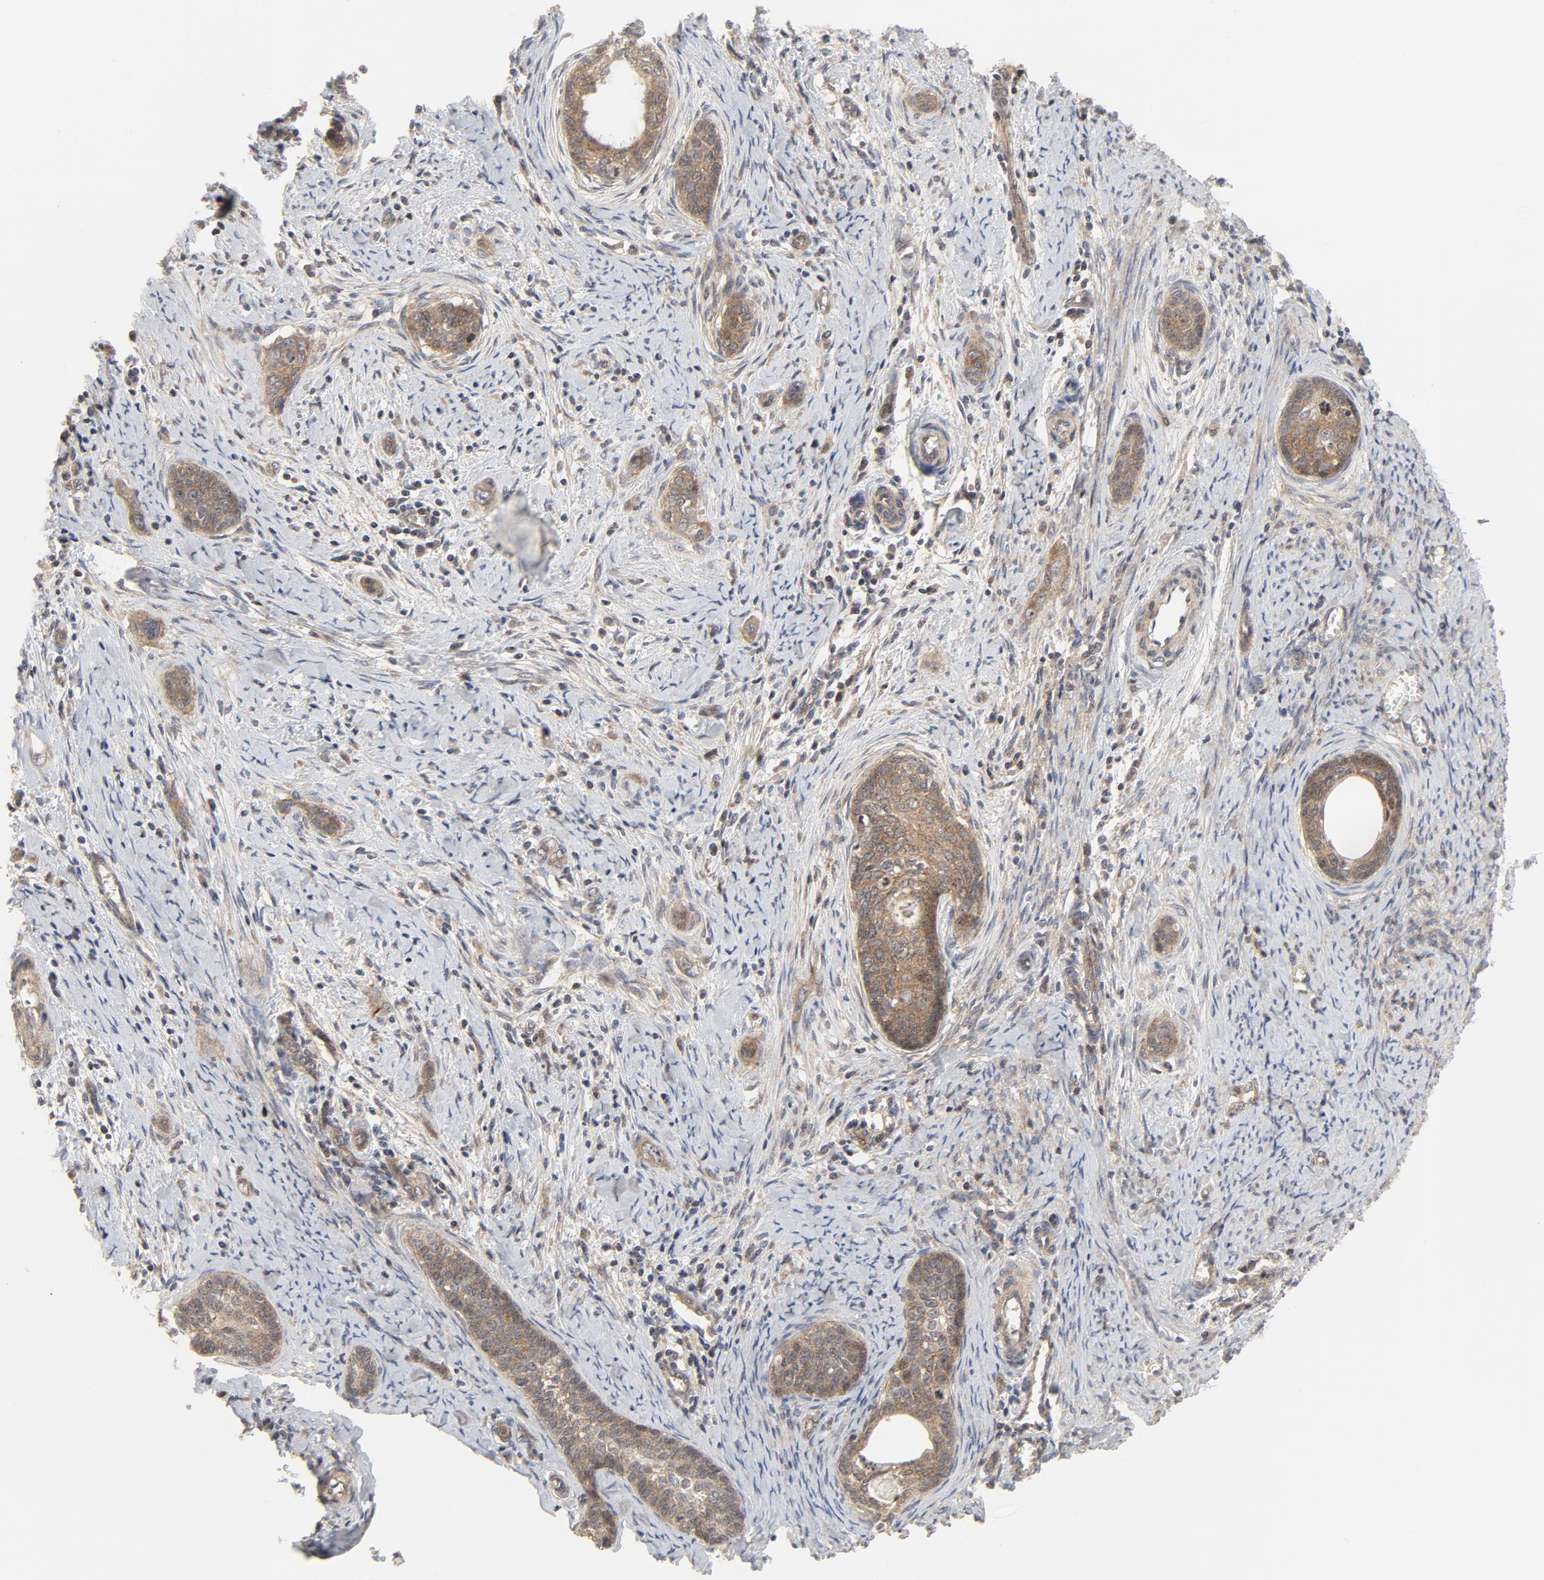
{"staining": {"intensity": "weak", "quantity": ">75%", "location": "cytoplasmic/membranous"}, "tissue": "cervical cancer", "cell_type": "Tumor cells", "image_type": "cancer", "snomed": [{"axis": "morphology", "description": "Squamous cell carcinoma, NOS"}, {"axis": "topography", "description": "Cervix"}], "caption": "The micrograph shows a brown stain indicating the presence of a protein in the cytoplasmic/membranous of tumor cells in cervical cancer.", "gene": "MAP2K7", "patient": {"sex": "female", "age": 33}}